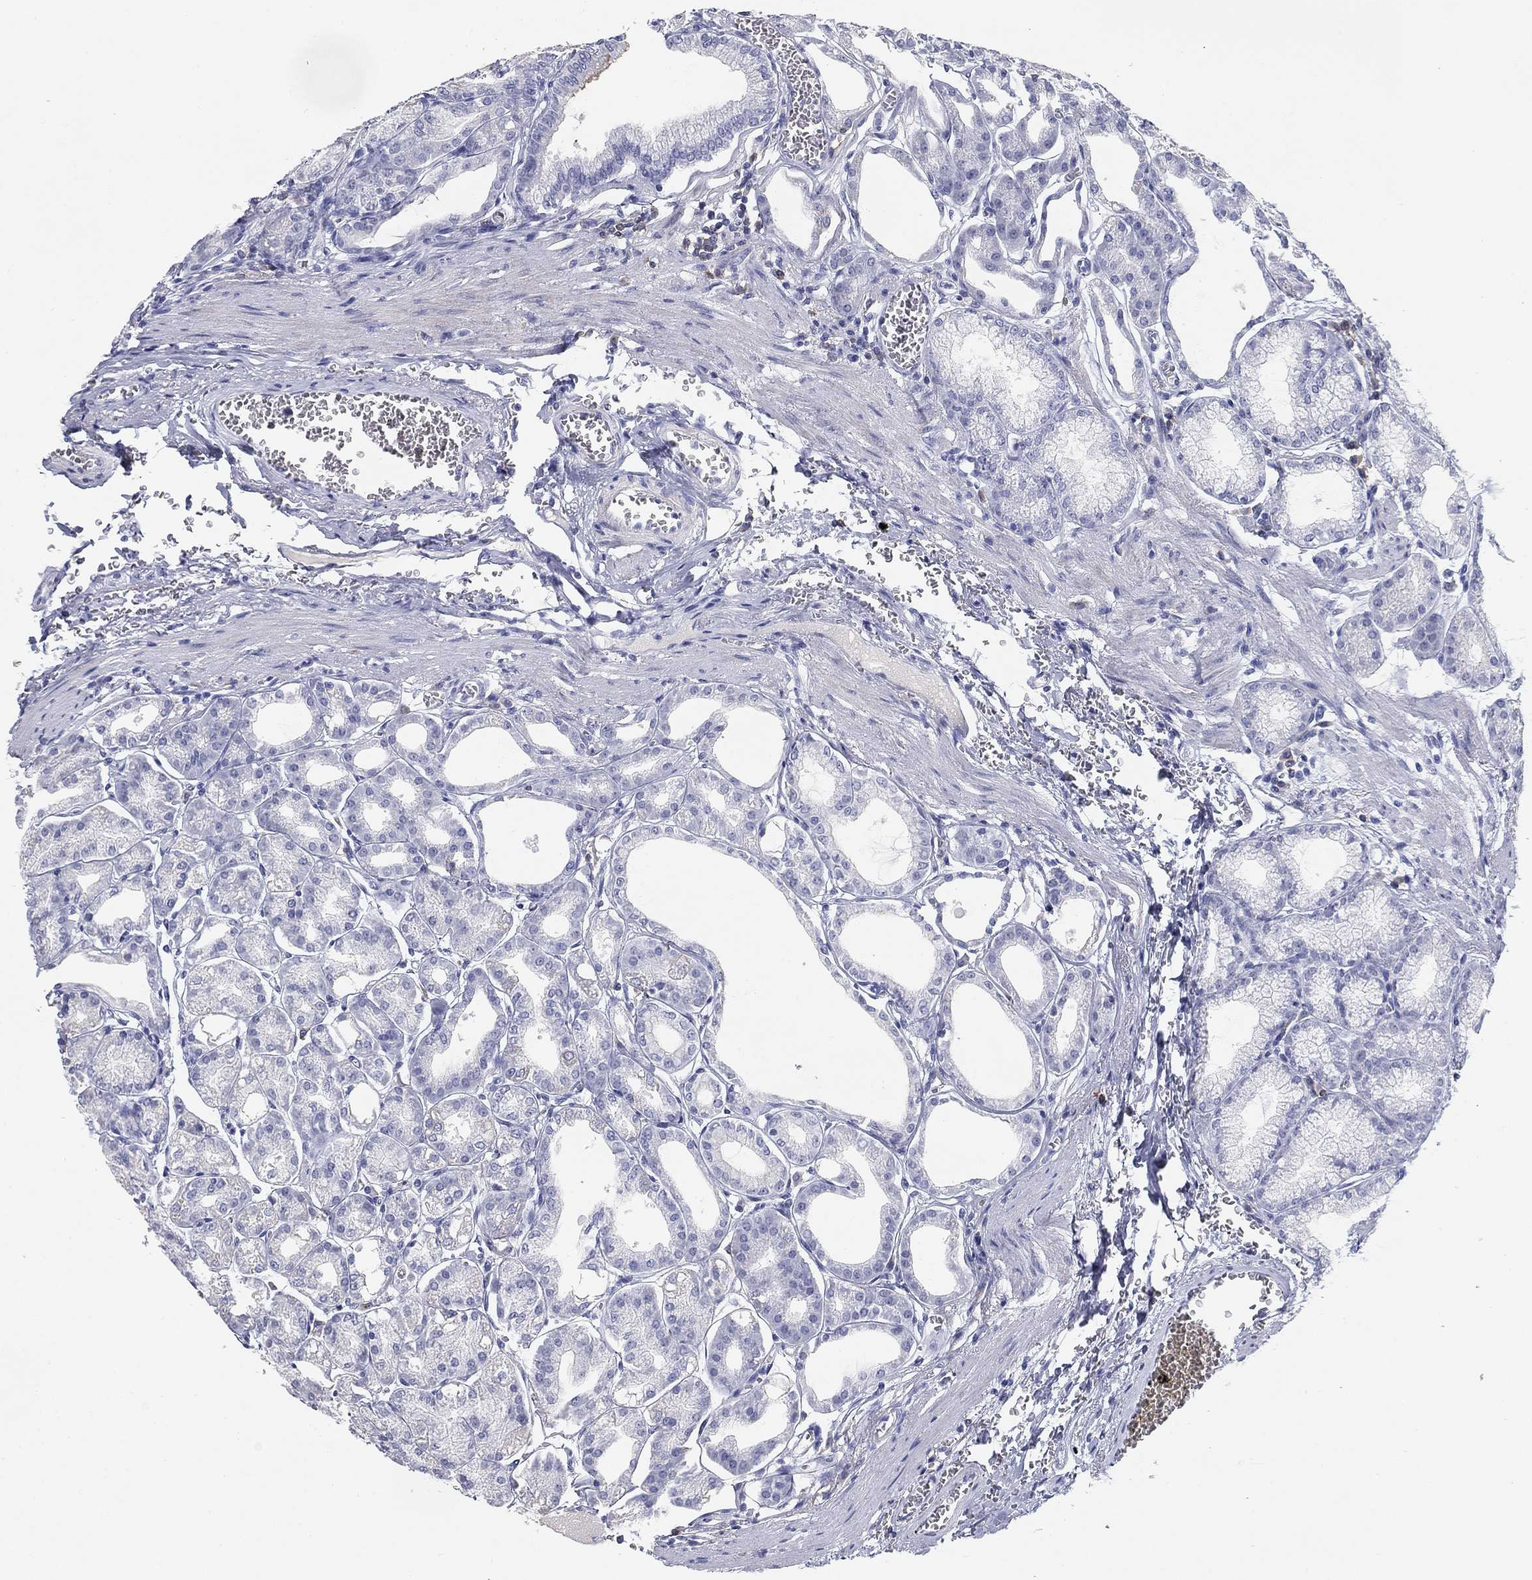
{"staining": {"intensity": "negative", "quantity": "none", "location": "none"}, "tissue": "stomach", "cell_type": "Glandular cells", "image_type": "normal", "snomed": [{"axis": "morphology", "description": "Normal tissue, NOS"}, {"axis": "topography", "description": "Stomach, lower"}], "caption": "A high-resolution photomicrograph shows IHC staining of normal stomach, which exhibits no significant staining in glandular cells. Brightfield microscopy of immunohistochemistry (IHC) stained with DAB (brown) and hematoxylin (blue), captured at high magnification.", "gene": "CD79B", "patient": {"sex": "male", "age": 71}}